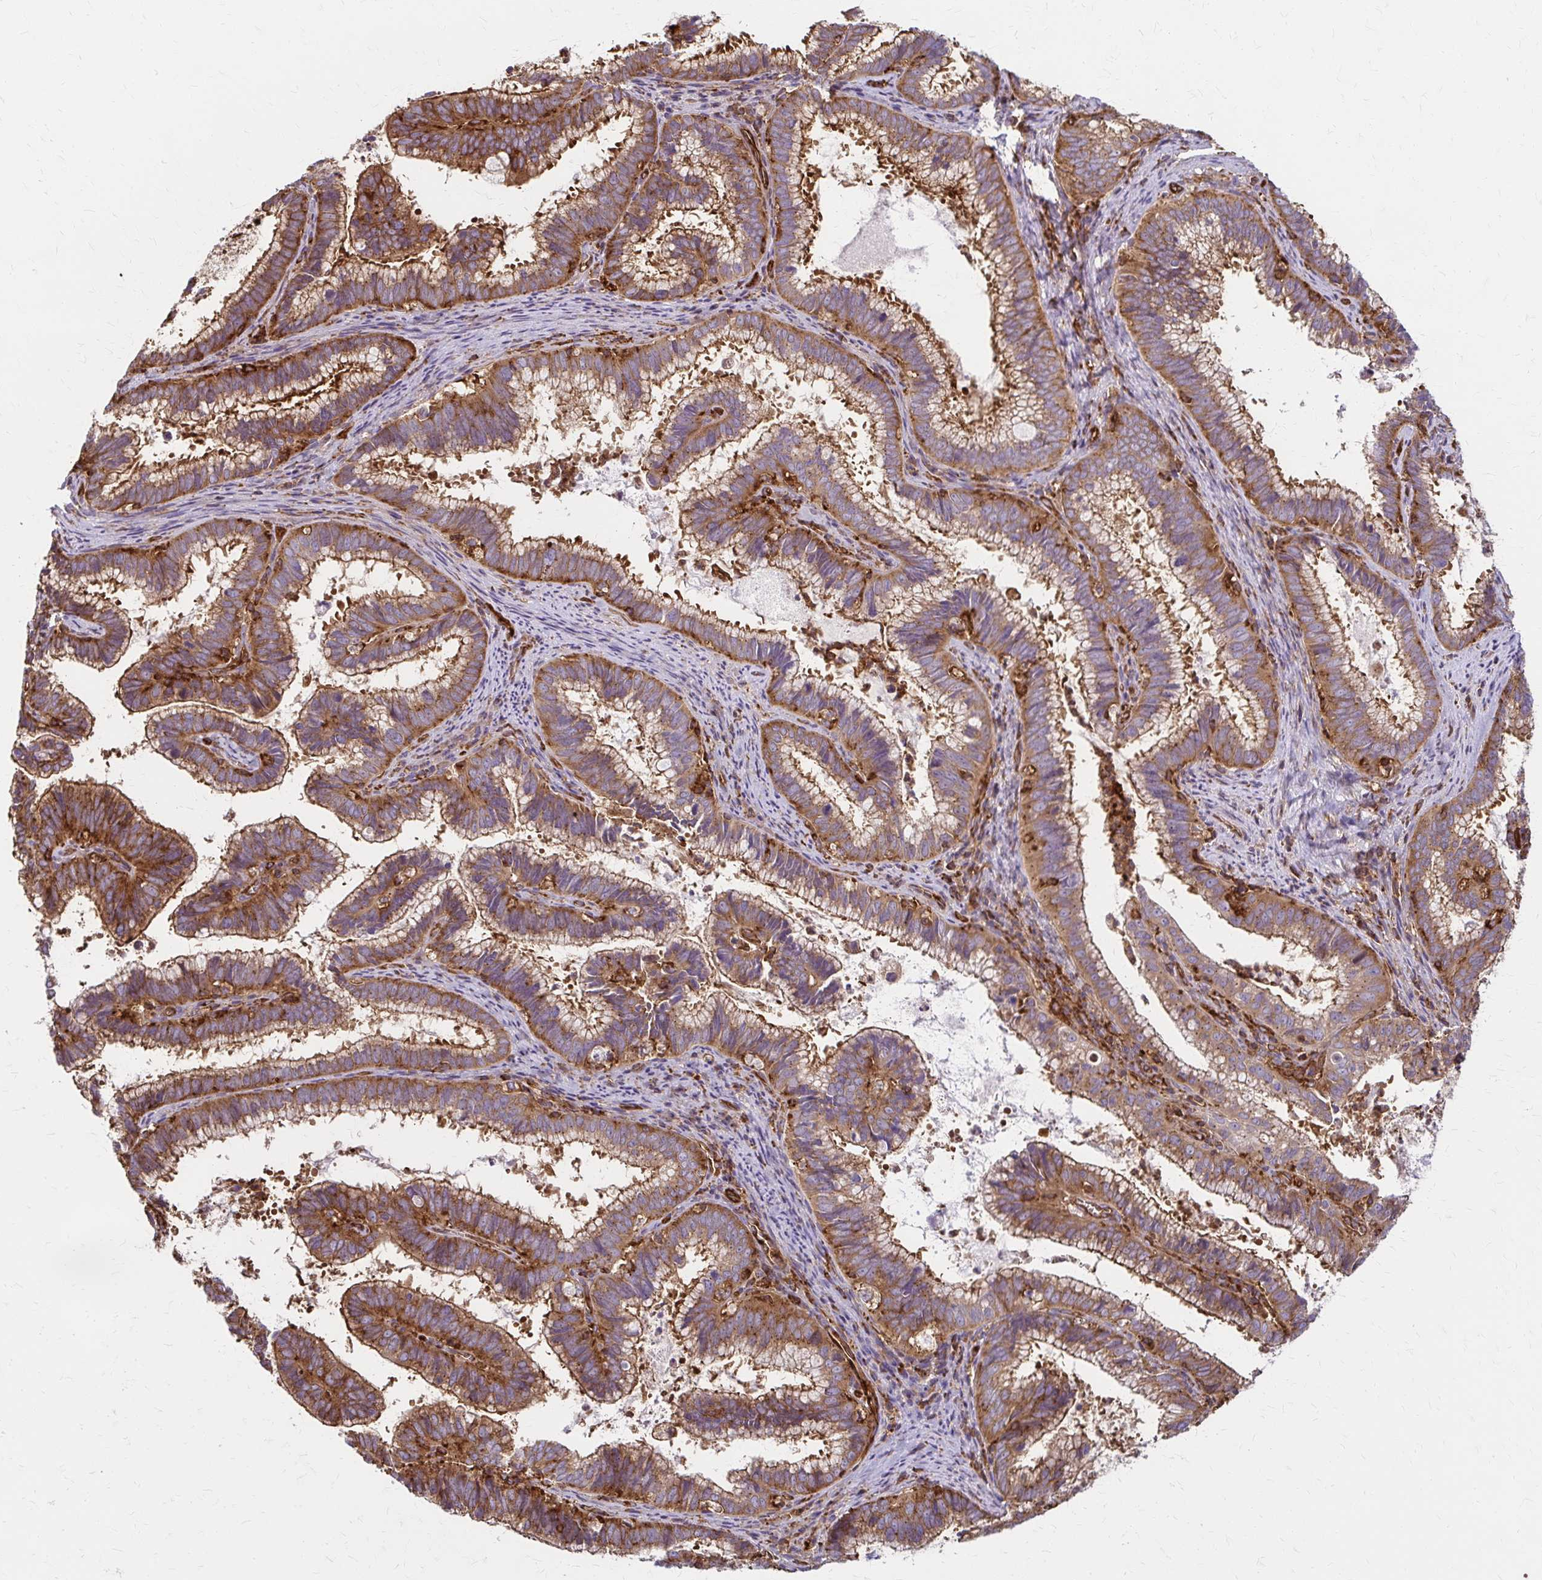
{"staining": {"intensity": "moderate", "quantity": ">75%", "location": "cytoplasmic/membranous"}, "tissue": "cervical cancer", "cell_type": "Tumor cells", "image_type": "cancer", "snomed": [{"axis": "morphology", "description": "Adenocarcinoma, NOS"}, {"axis": "topography", "description": "Cervix"}], "caption": "Approximately >75% of tumor cells in human cervical cancer show moderate cytoplasmic/membranous protein positivity as visualized by brown immunohistochemical staining.", "gene": "WASF2", "patient": {"sex": "female", "age": 61}}